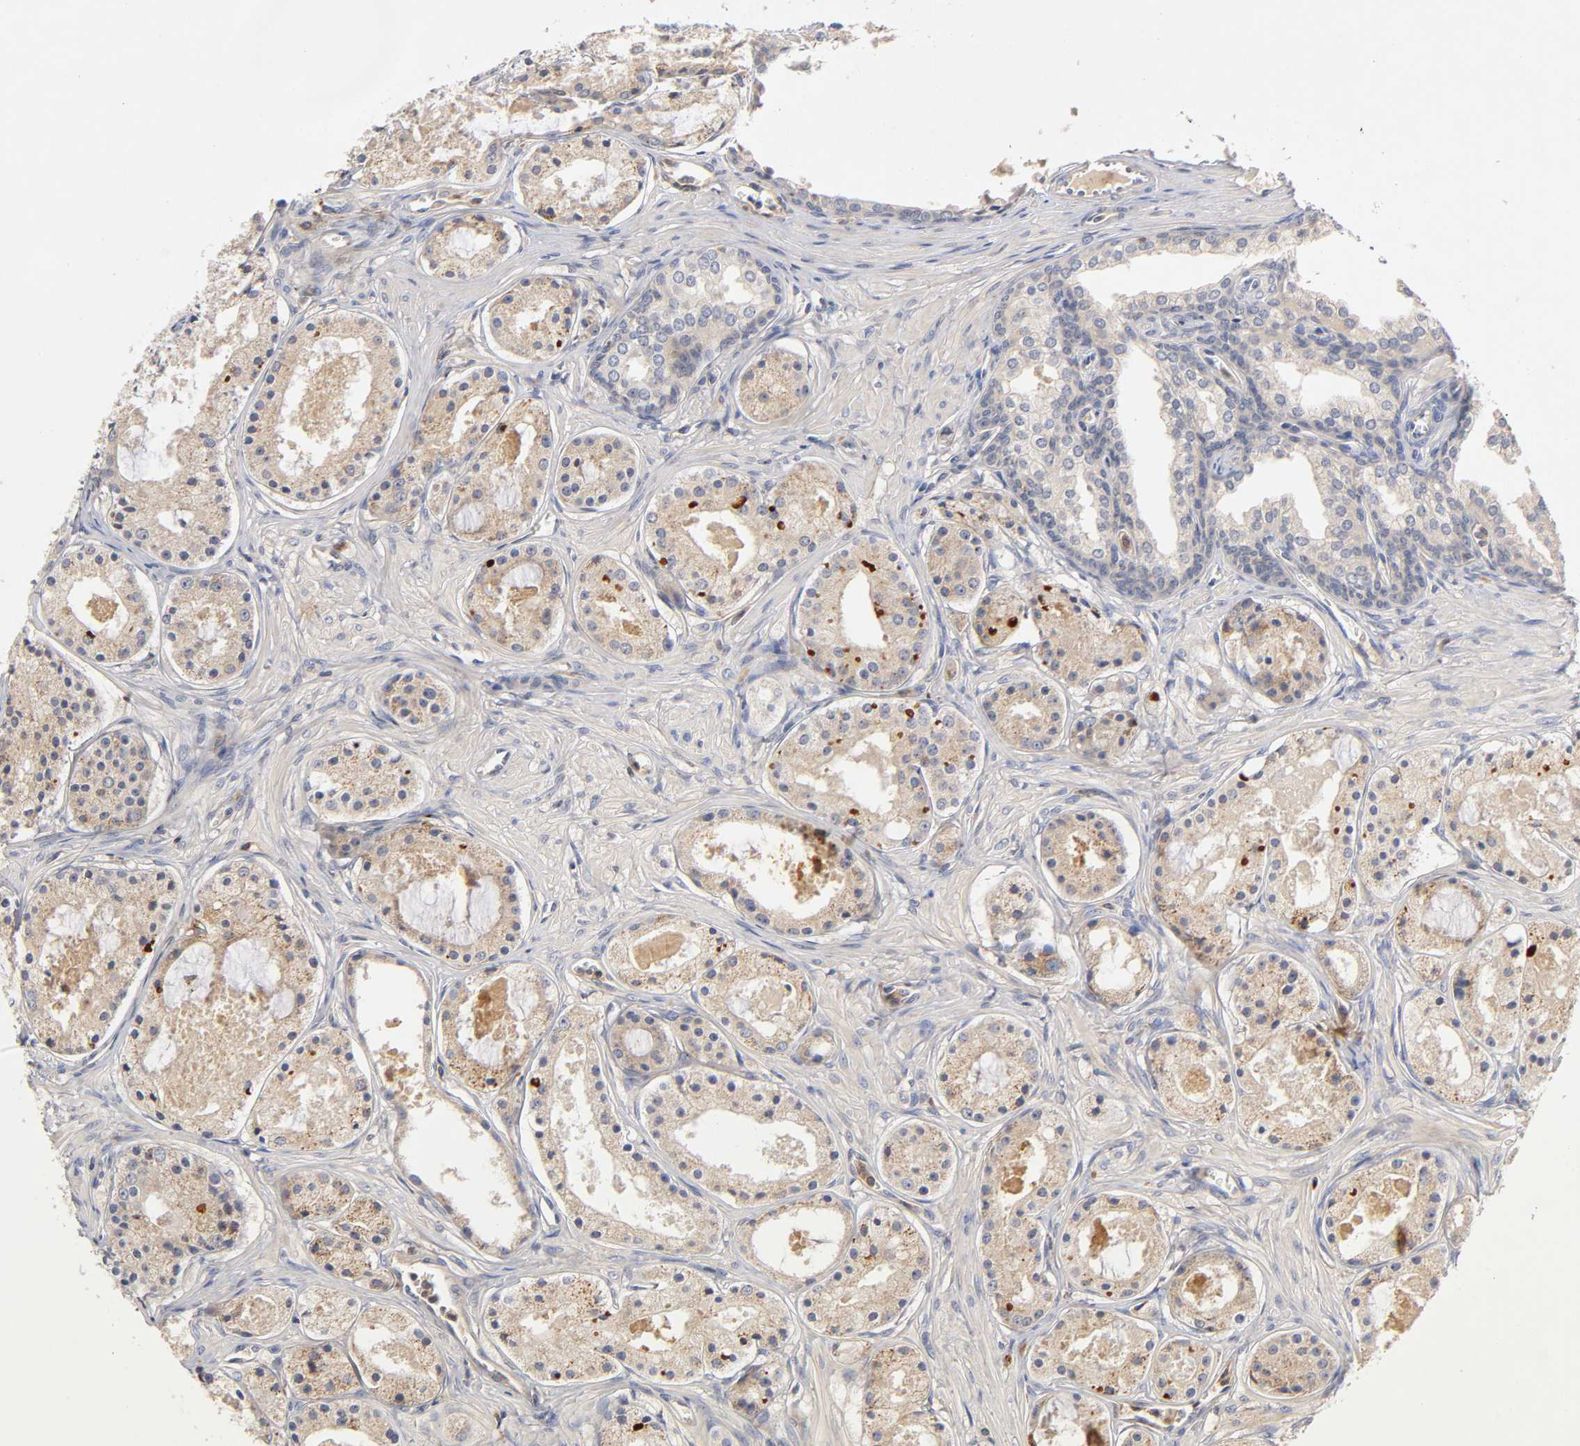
{"staining": {"intensity": "weak", "quantity": ">75%", "location": "cytoplasmic/membranous"}, "tissue": "prostate cancer", "cell_type": "Tumor cells", "image_type": "cancer", "snomed": [{"axis": "morphology", "description": "Adenocarcinoma, Low grade"}, {"axis": "topography", "description": "Prostate"}], "caption": "Approximately >75% of tumor cells in human prostate cancer (low-grade adenocarcinoma) display weak cytoplasmic/membranous protein positivity as visualized by brown immunohistochemical staining.", "gene": "RHOA", "patient": {"sex": "male", "age": 57}}